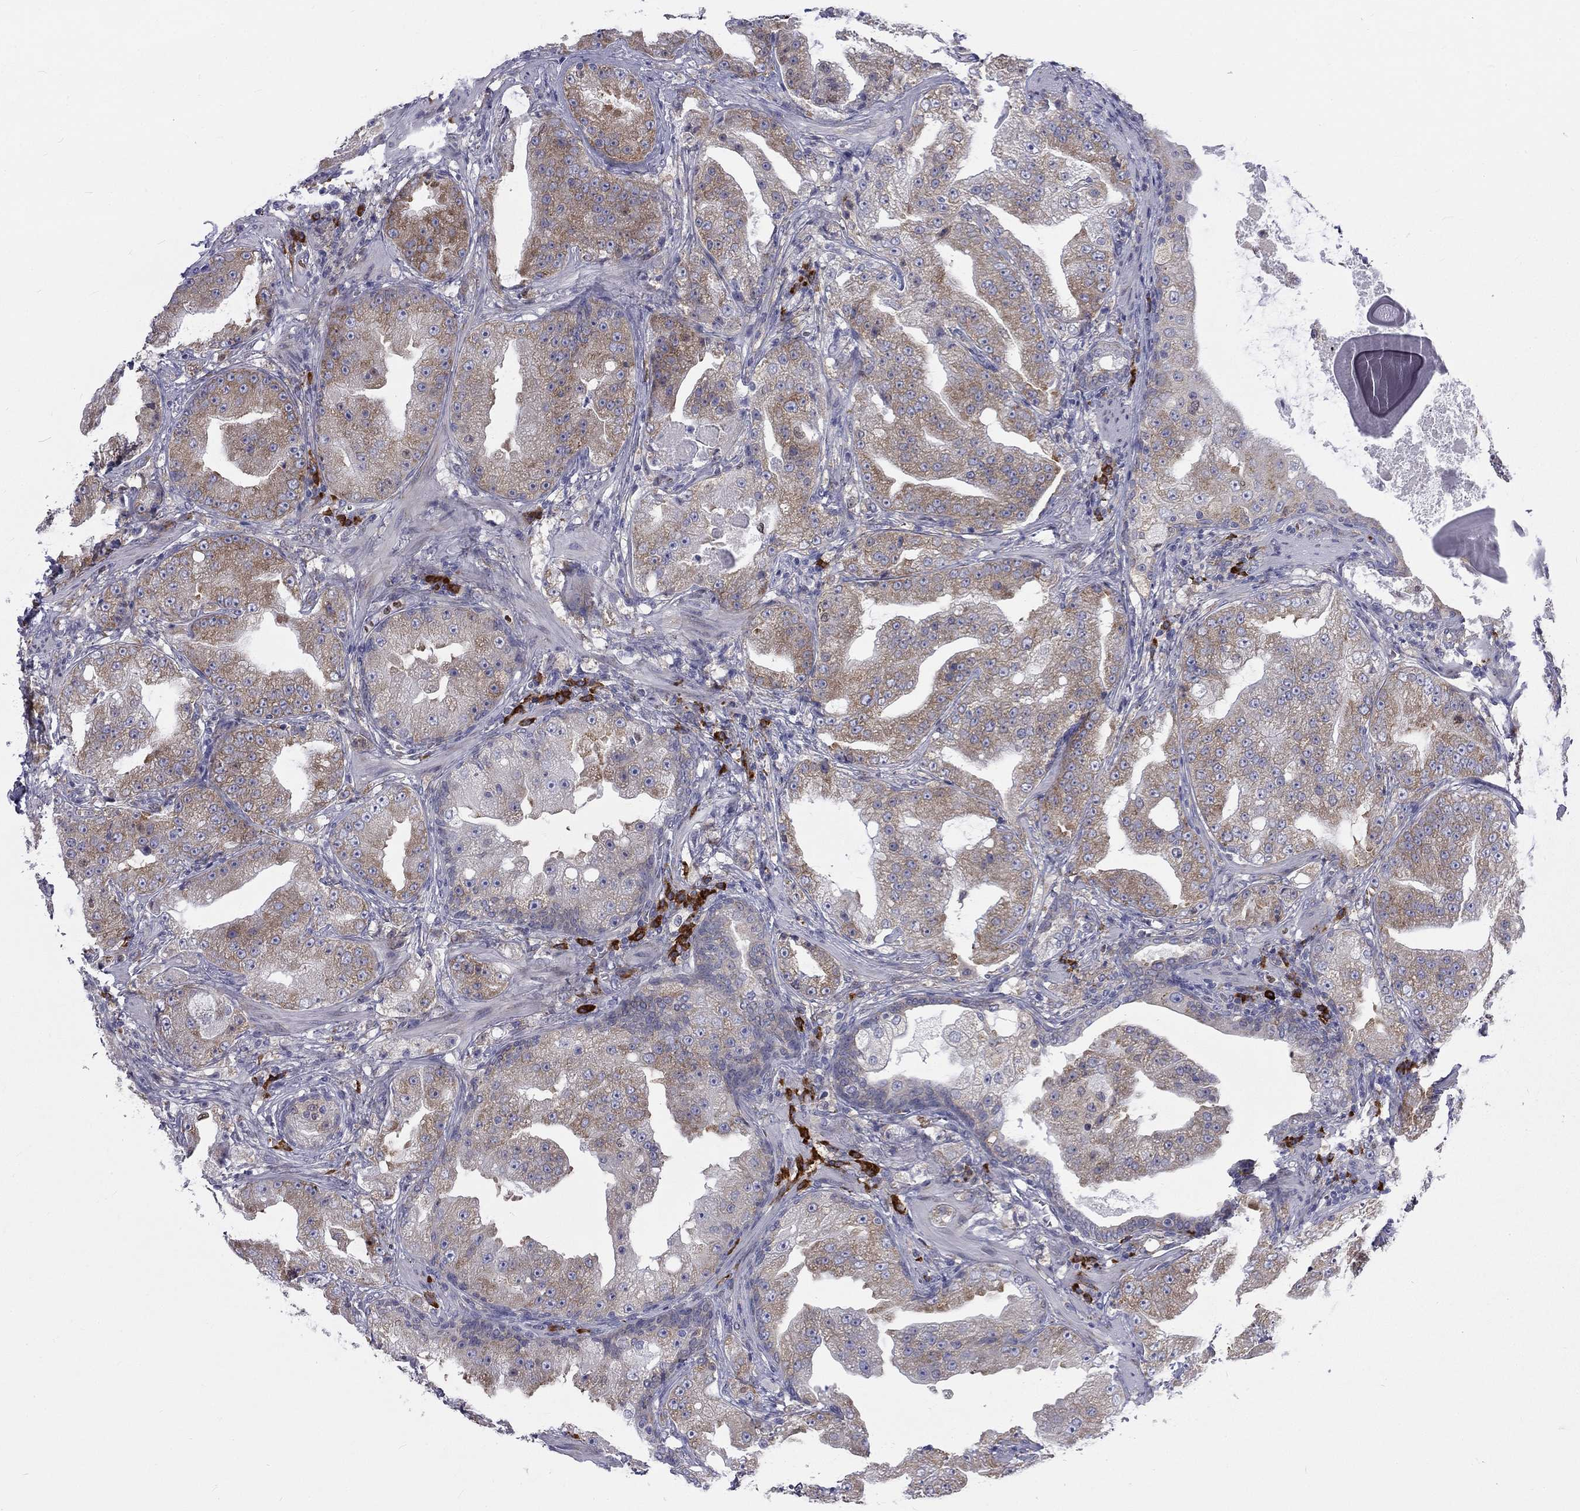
{"staining": {"intensity": "moderate", "quantity": "25%-75%", "location": "cytoplasmic/membranous"}, "tissue": "prostate cancer", "cell_type": "Tumor cells", "image_type": "cancer", "snomed": [{"axis": "morphology", "description": "Adenocarcinoma, Low grade"}, {"axis": "topography", "description": "Prostate"}], "caption": "An IHC photomicrograph of tumor tissue is shown. Protein staining in brown shows moderate cytoplasmic/membranous positivity in prostate cancer within tumor cells.", "gene": "PABPC4", "patient": {"sex": "male", "age": 62}}